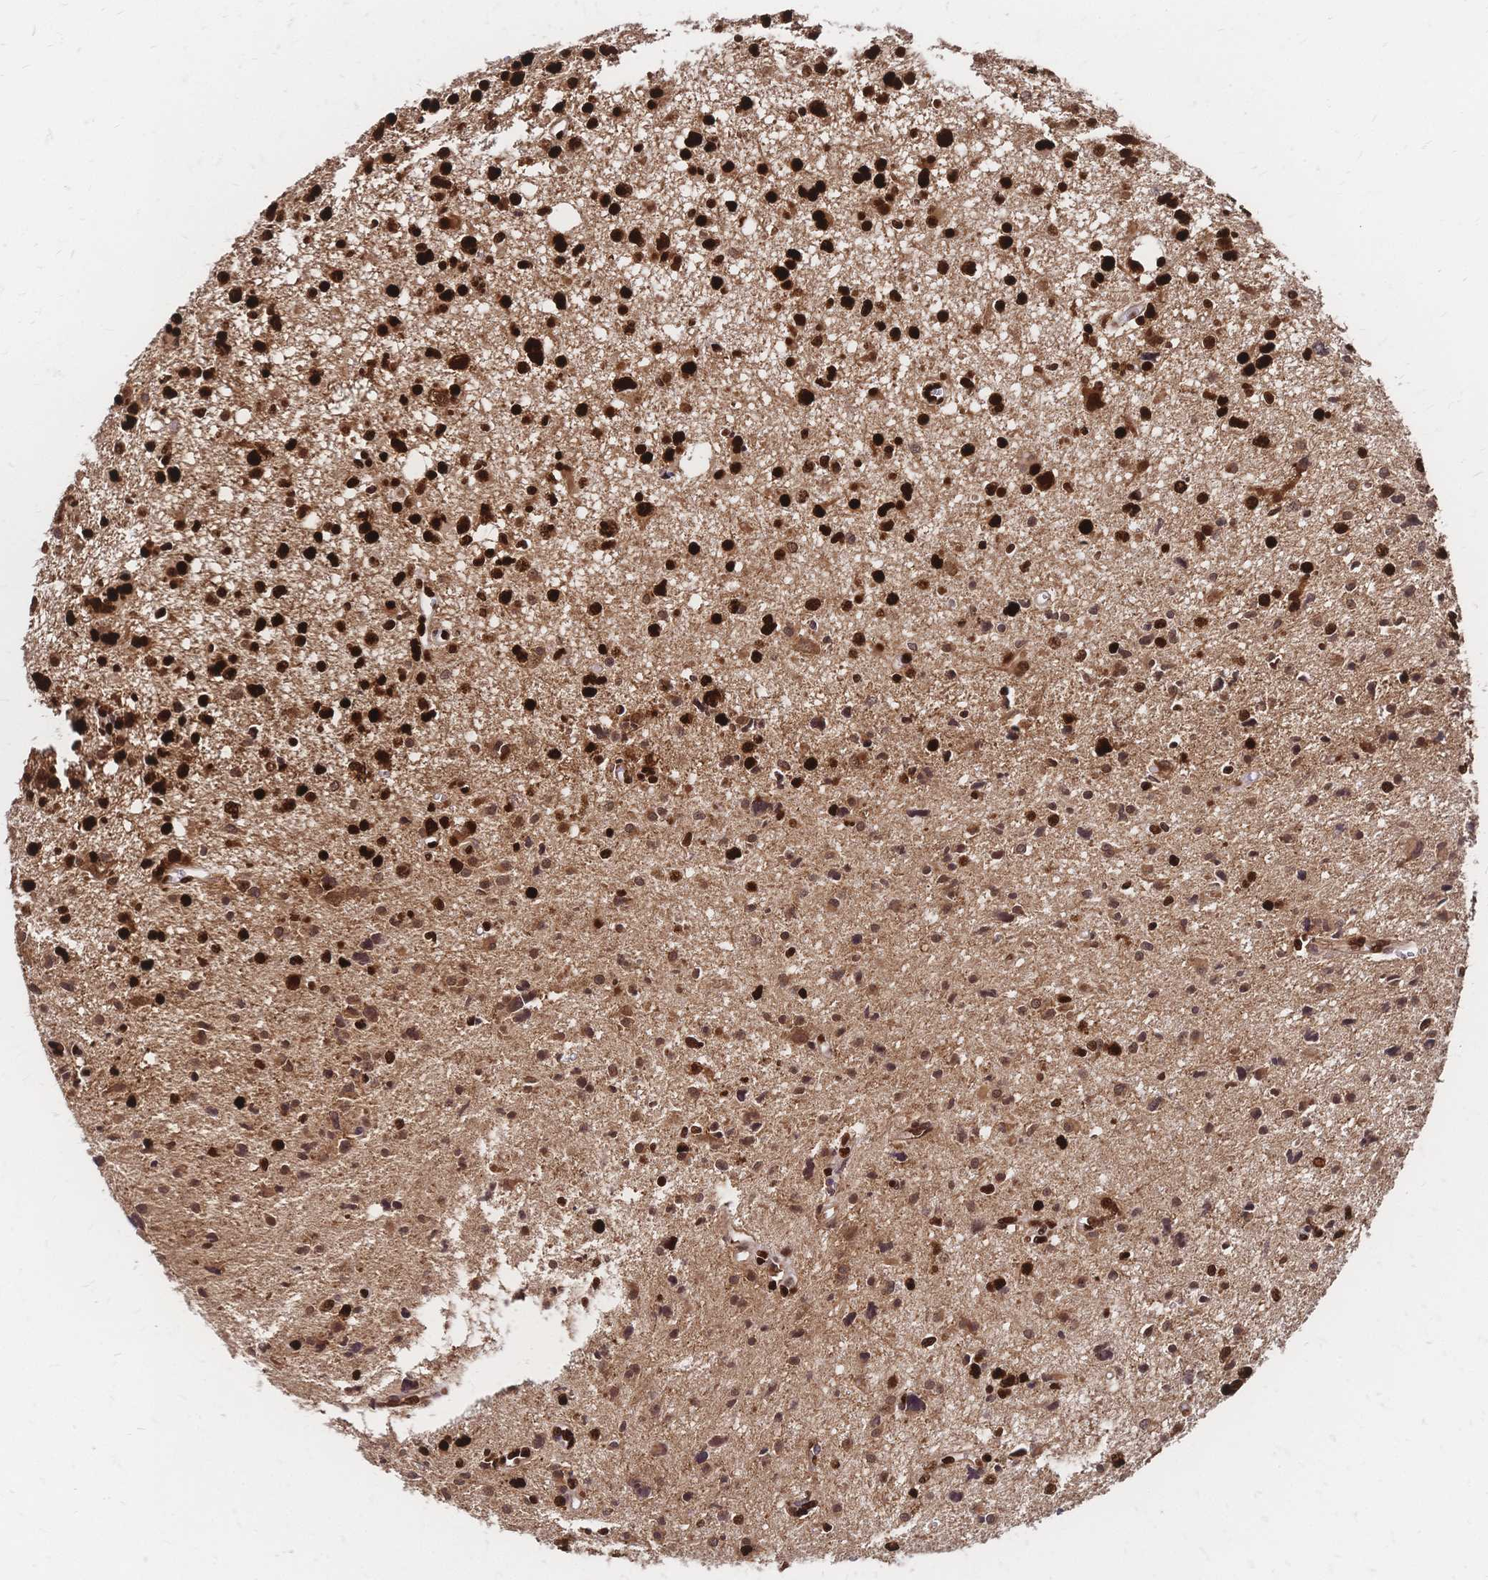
{"staining": {"intensity": "strong", "quantity": ">75%", "location": "nuclear"}, "tissue": "glioma", "cell_type": "Tumor cells", "image_type": "cancer", "snomed": [{"axis": "morphology", "description": "Glioma, malignant, High grade"}, {"axis": "topography", "description": "Brain"}], "caption": "Human malignant glioma (high-grade) stained with a brown dye exhibits strong nuclear positive expression in about >75% of tumor cells.", "gene": "HDGF", "patient": {"sex": "male", "age": 23}}